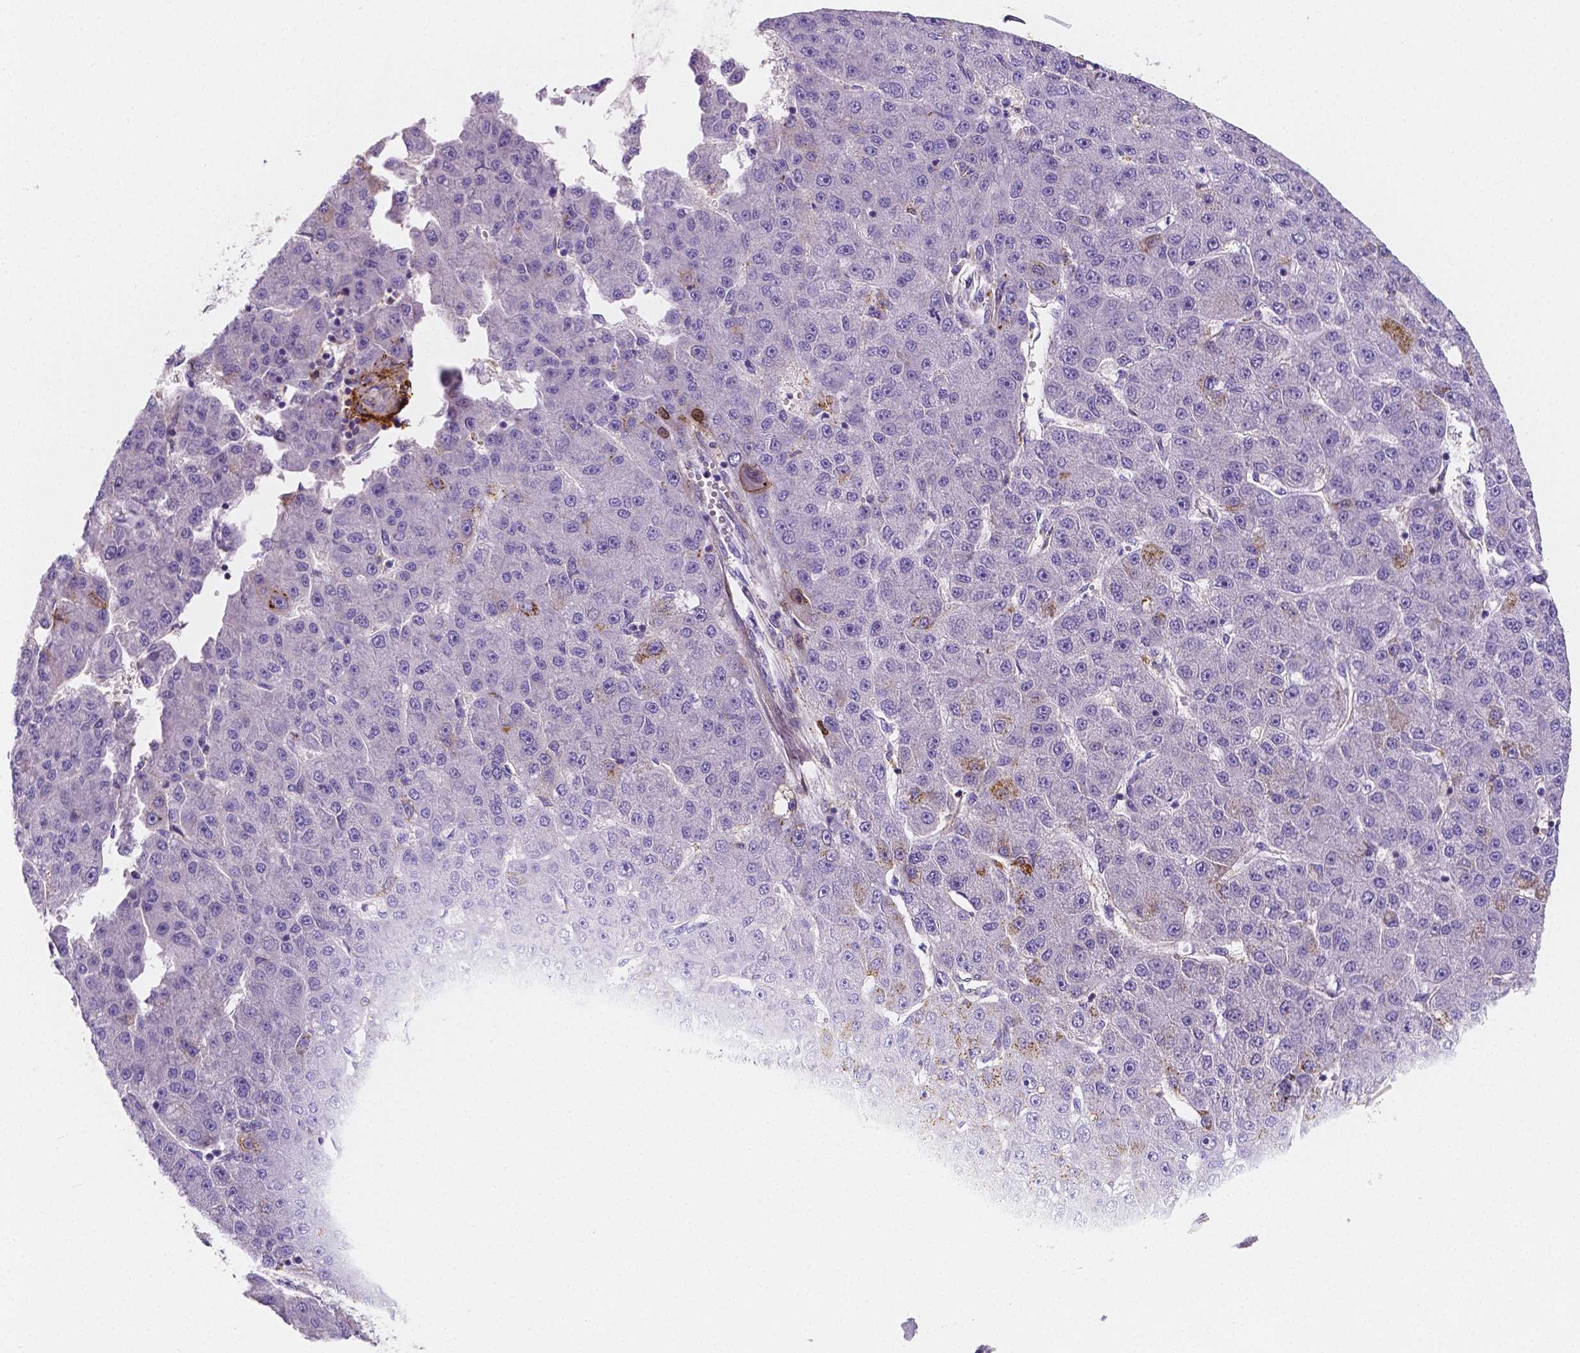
{"staining": {"intensity": "negative", "quantity": "none", "location": "none"}, "tissue": "liver cancer", "cell_type": "Tumor cells", "image_type": "cancer", "snomed": [{"axis": "morphology", "description": "Carcinoma, Hepatocellular, NOS"}, {"axis": "topography", "description": "Liver"}], "caption": "Immunohistochemistry (IHC) micrograph of liver cancer stained for a protein (brown), which exhibits no expression in tumor cells.", "gene": "GABRD", "patient": {"sex": "male", "age": 67}}